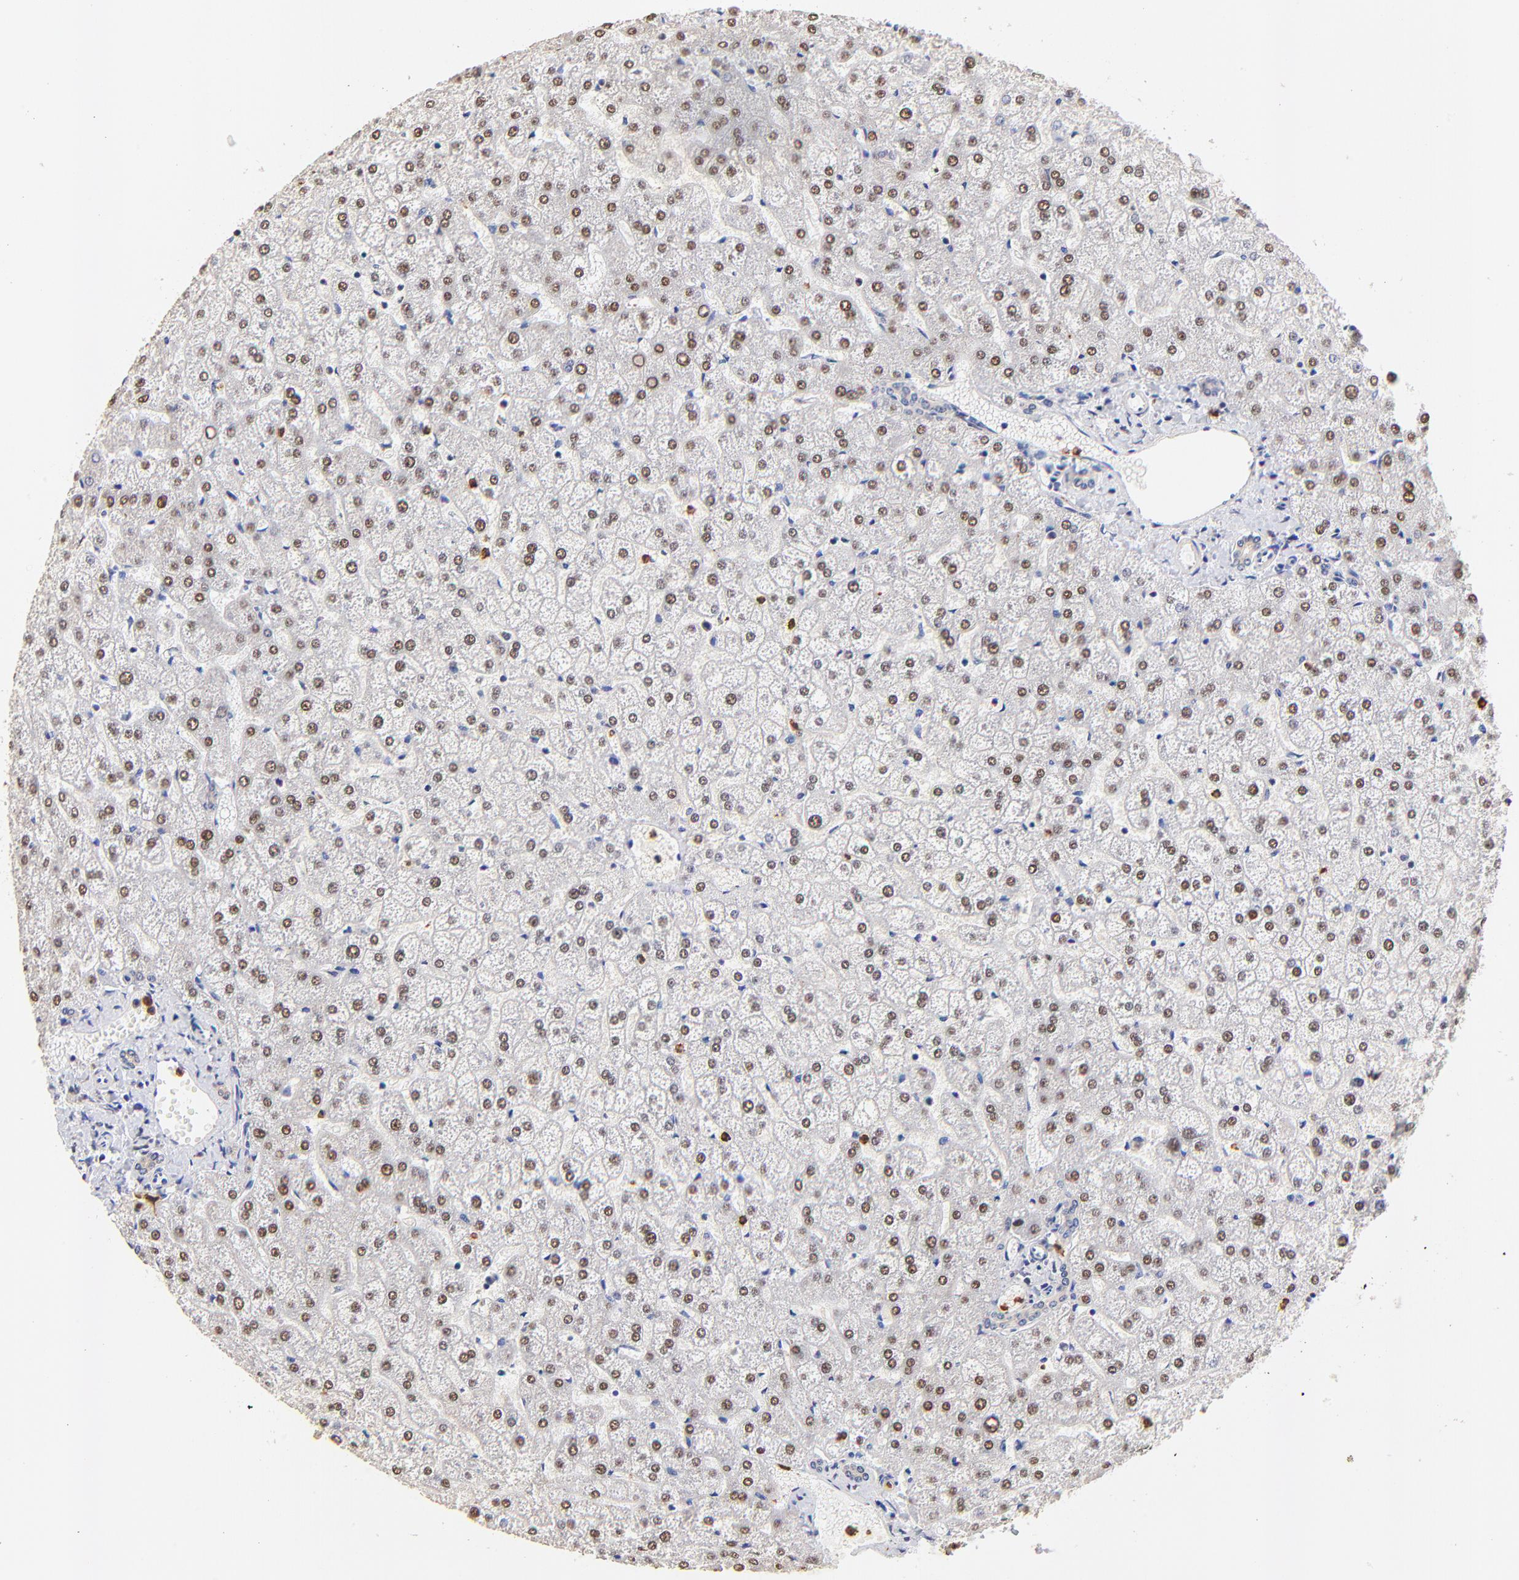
{"staining": {"intensity": "weak", "quantity": ">75%", "location": "cytoplasmic/membranous"}, "tissue": "liver", "cell_type": "Cholangiocytes", "image_type": "normal", "snomed": [{"axis": "morphology", "description": "Normal tissue, NOS"}, {"axis": "topography", "description": "Liver"}], "caption": "Immunohistochemistry staining of normal liver, which reveals low levels of weak cytoplasmic/membranous expression in about >75% of cholangiocytes indicating weak cytoplasmic/membranous protein expression. The staining was performed using DAB (3,3'-diaminobenzidine) (brown) for protein detection and nuclei were counterstained in hematoxylin (blue).", "gene": "BBOF1", "patient": {"sex": "female", "age": 32}}